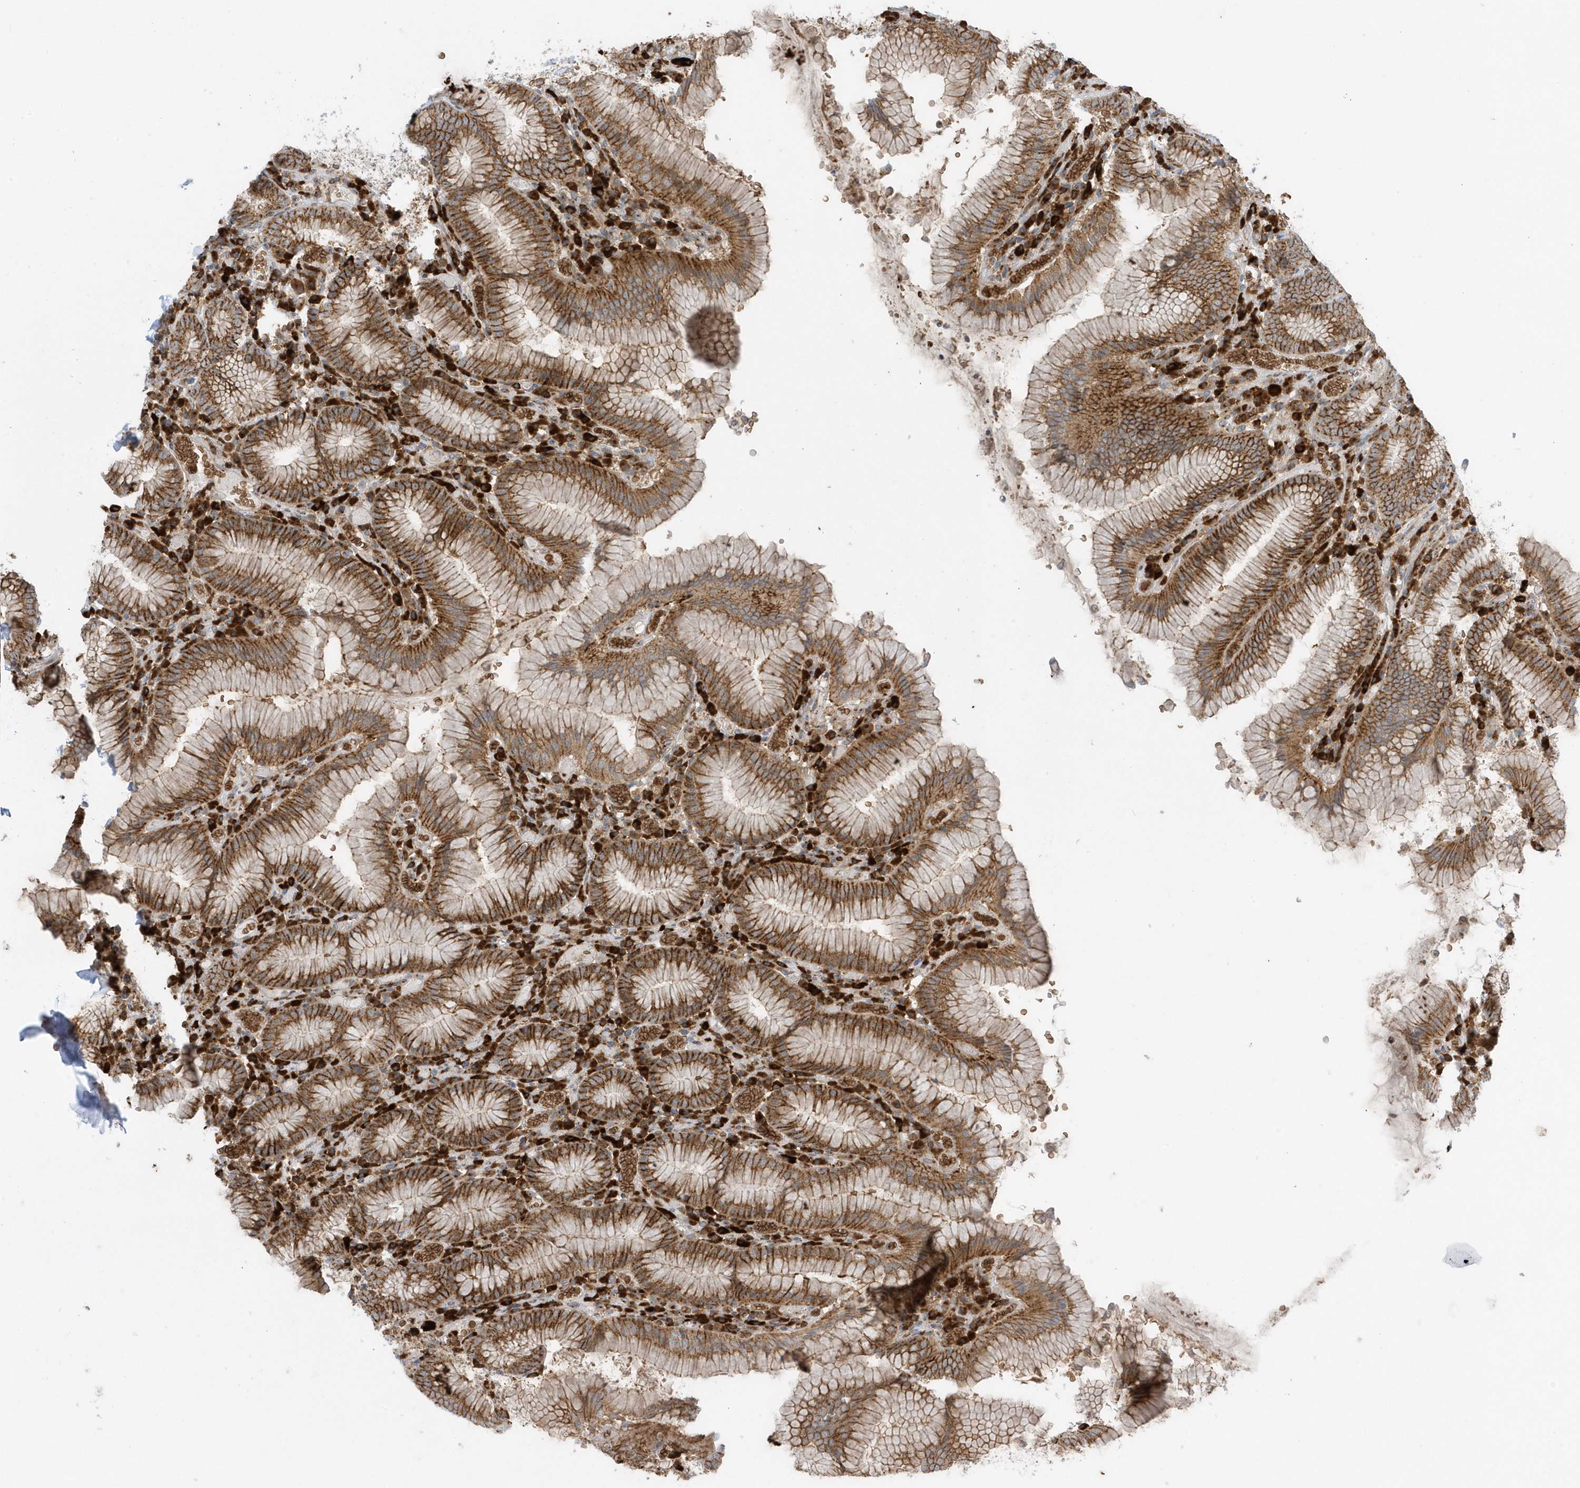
{"staining": {"intensity": "strong", "quantity": ">75%", "location": "cytoplasmic/membranous"}, "tissue": "stomach", "cell_type": "Glandular cells", "image_type": "normal", "snomed": [{"axis": "morphology", "description": "Normal tissue, NOS"}, {"axis": "topography", "description": "Stomach"}], "caption": "Approximately >75% of glandular cells in benign human stomach show strong cytoplasmic/membranous protein expression as visualized by brown immunohistochemical staining.", "gene": "RPP40", "patient": {"sex": "male", "age": 55}}